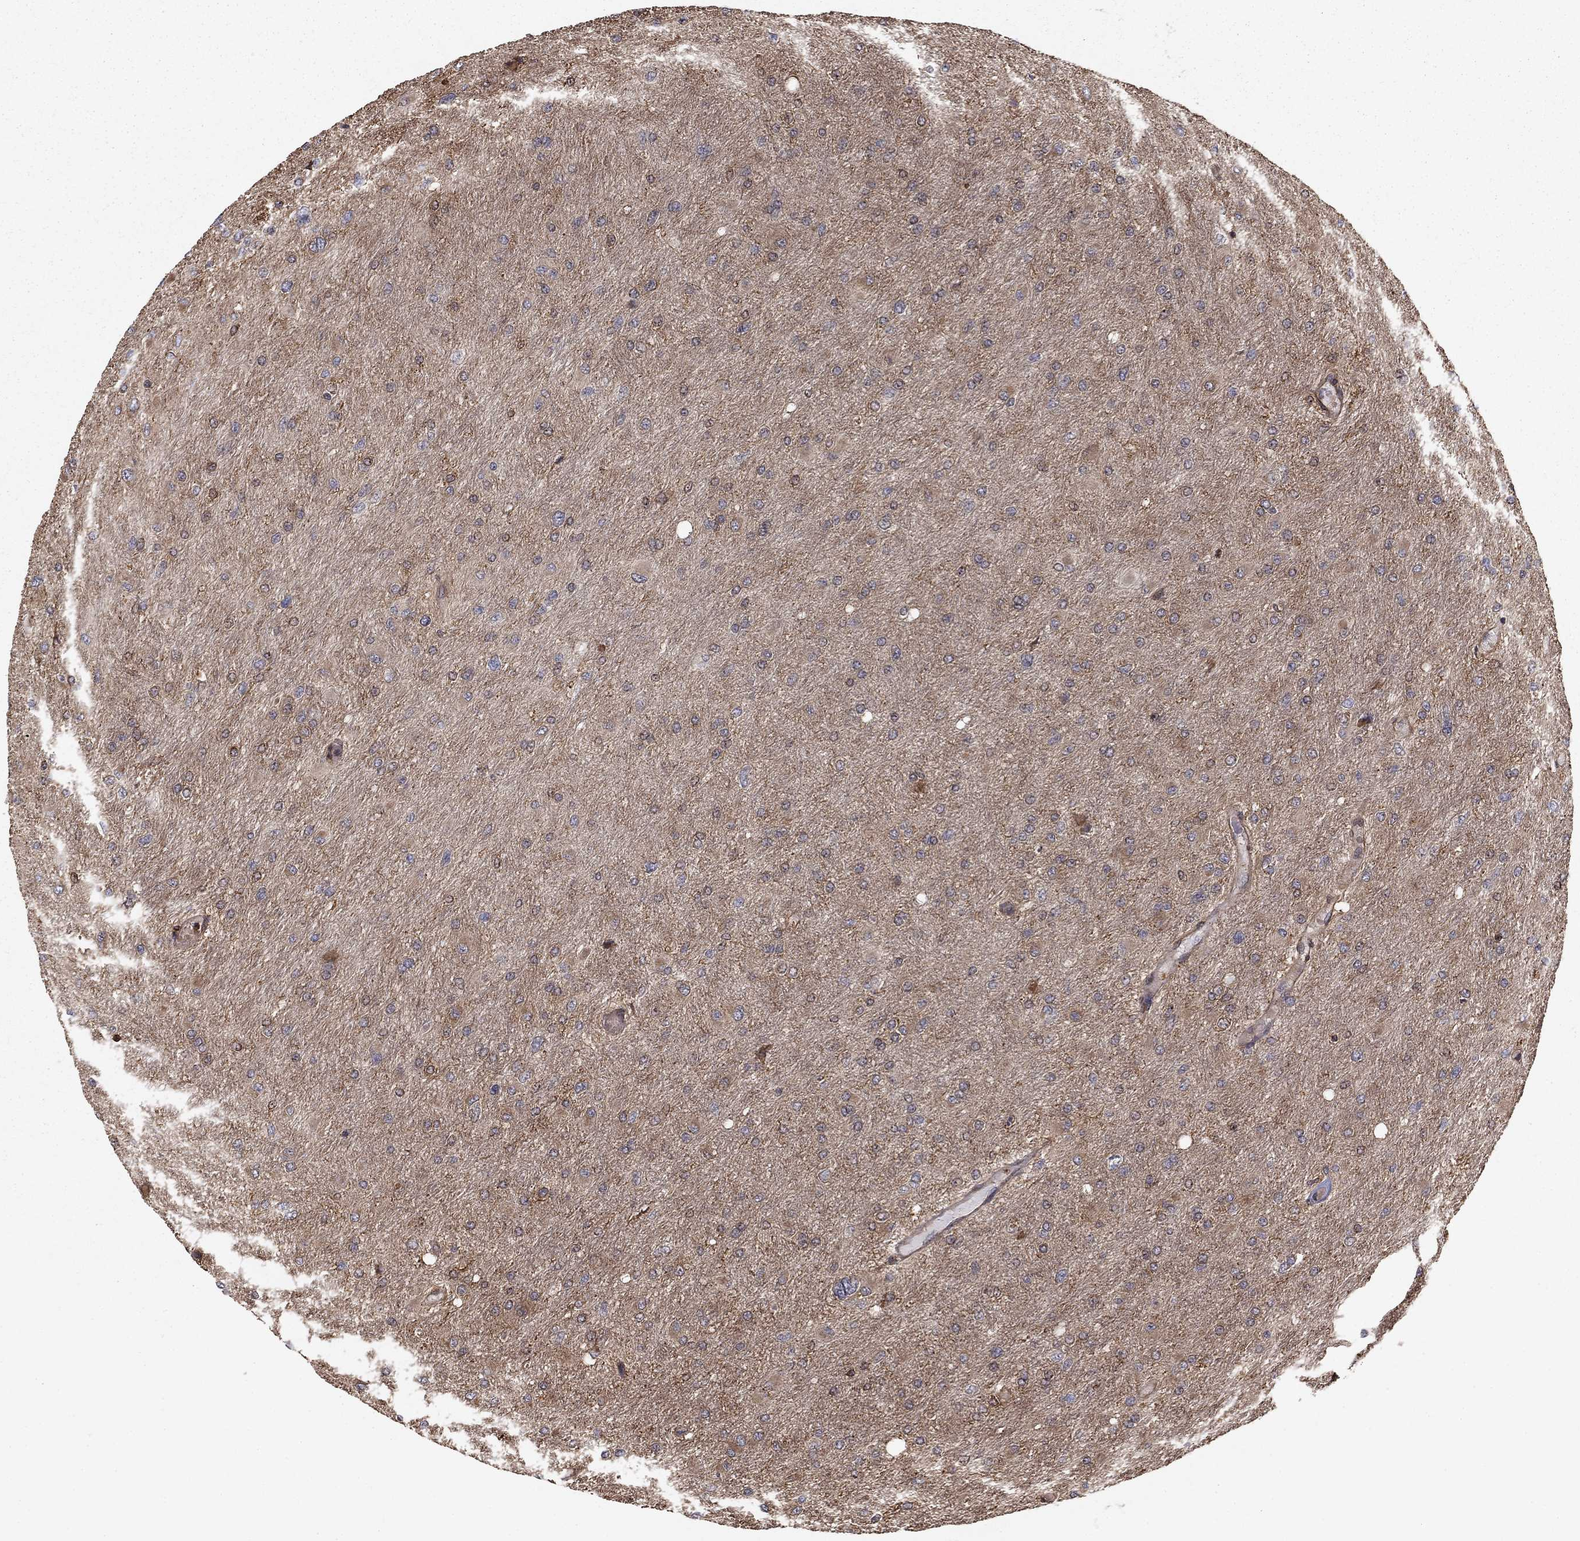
{"staining": {"intensity": "weak", "quantity": "25%-75%", "location": "cytoplasmic/membranous"}, "tissue": "glioma", "cell_type": "Tumor cells", "image_type": "cancer", "snomed": [{"axis": "morphology", "description": "Glioma, malignant, High grade"}, {"axis": "topography", "description": "Cerebral cortex"}], "caption": "Immunohistochemistry photomicrograph of neoplastic tissue: glioma stained using immunohistochemistry displays low levels of weak protein expression localized specifically in the cytoplasmic/membranous of tumor cells, appearing as a cytoplasmic/membranous brown color.", "gene": "HABP4", "patient": {"sex": "female", "age": 36}}